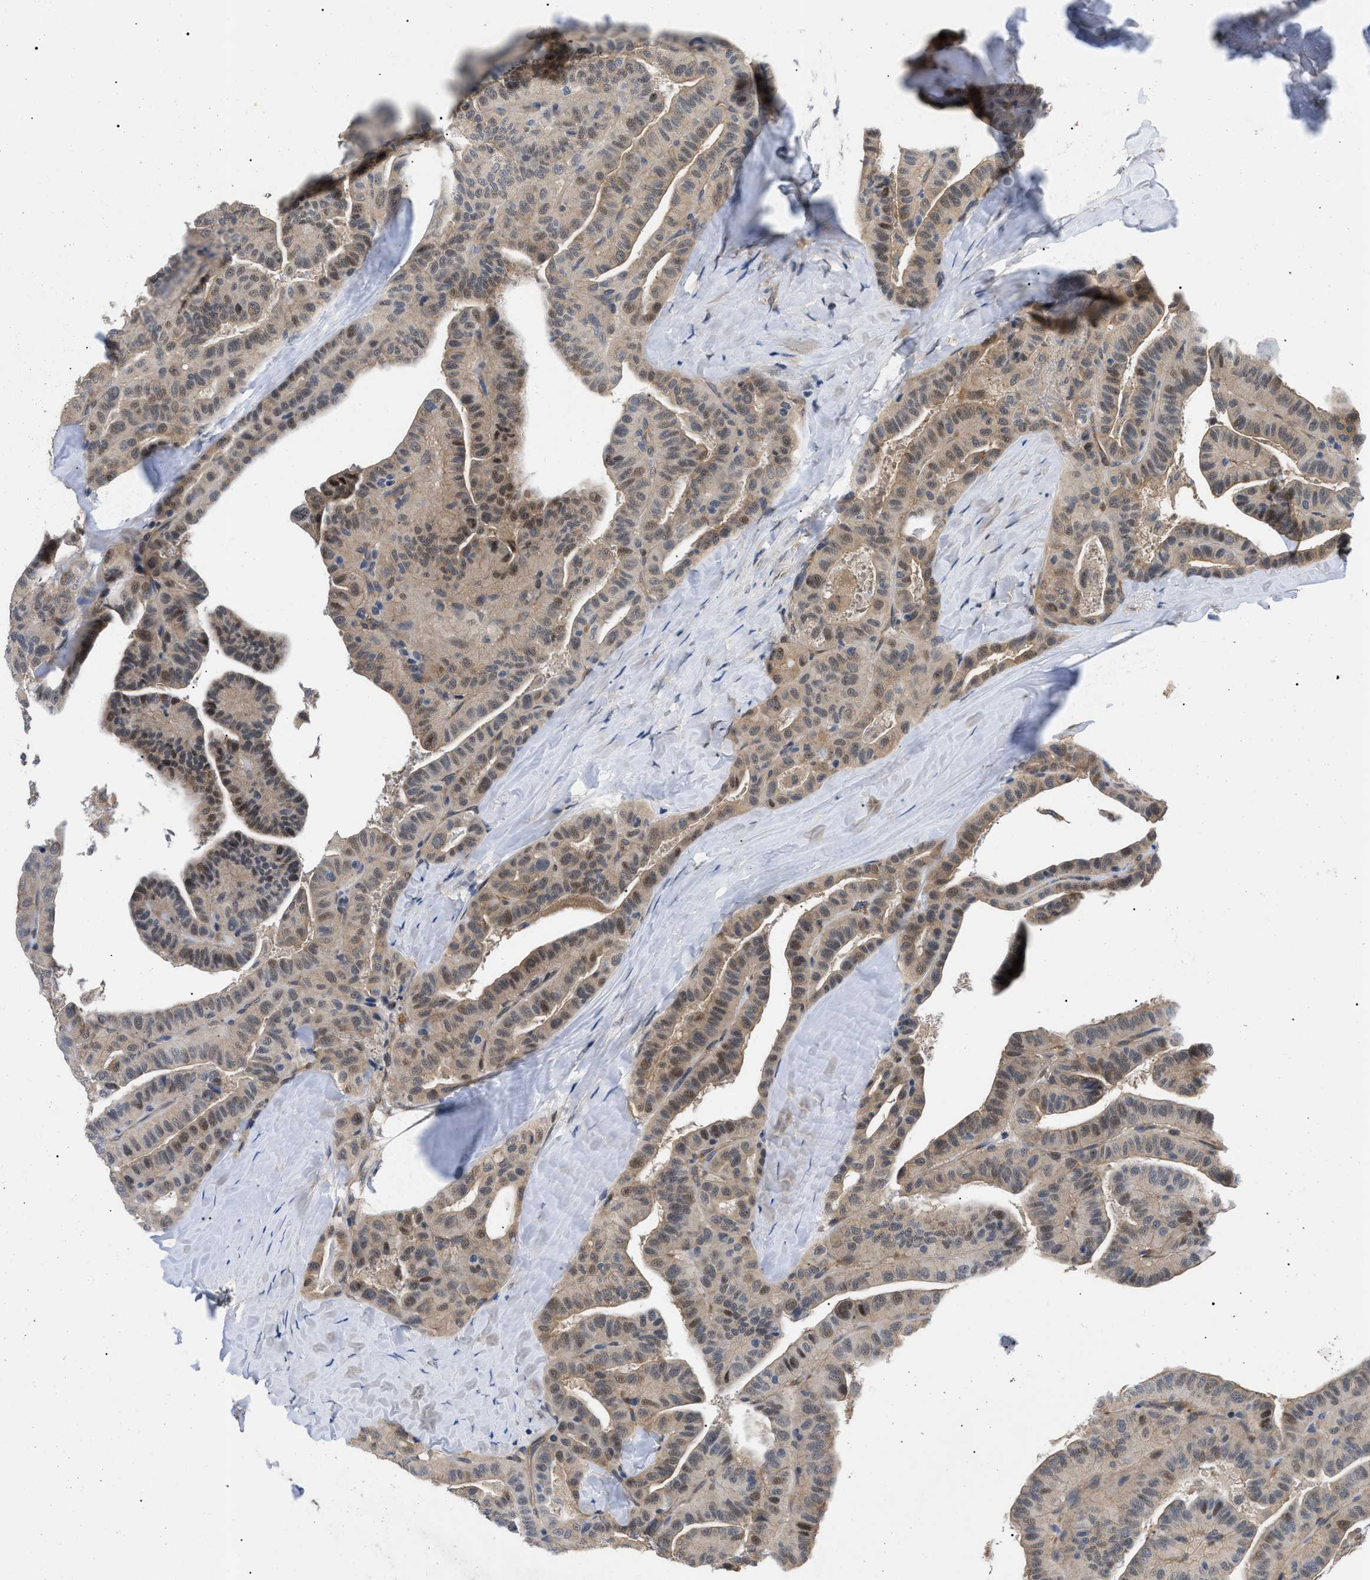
{"staining": {"intensity": "moderate", "quantity": ">75%", "location": "cytoplasmic/membranous,nuclear"}, "tissue": "thyroid cancer", "cell_type": "Tumor cells", "image_type": "cancer", "snomed": [{"axis": "morphology", "description": "Papillary adenocarcinoma, NOS"}, {"axis": "topography", "description": "Thyroid gland"}], "caption": "An immunohistochemistry micrograph of tumor tissue is shown. Protein staining in brown highlights moderate cytoplasmic/membranous and nuclear positivity in thyroid cancer (papillary adenocarcinoma) within tumor cells.", "gene": "GARRE1", "patient": {"sex": "male", "age": 77}}